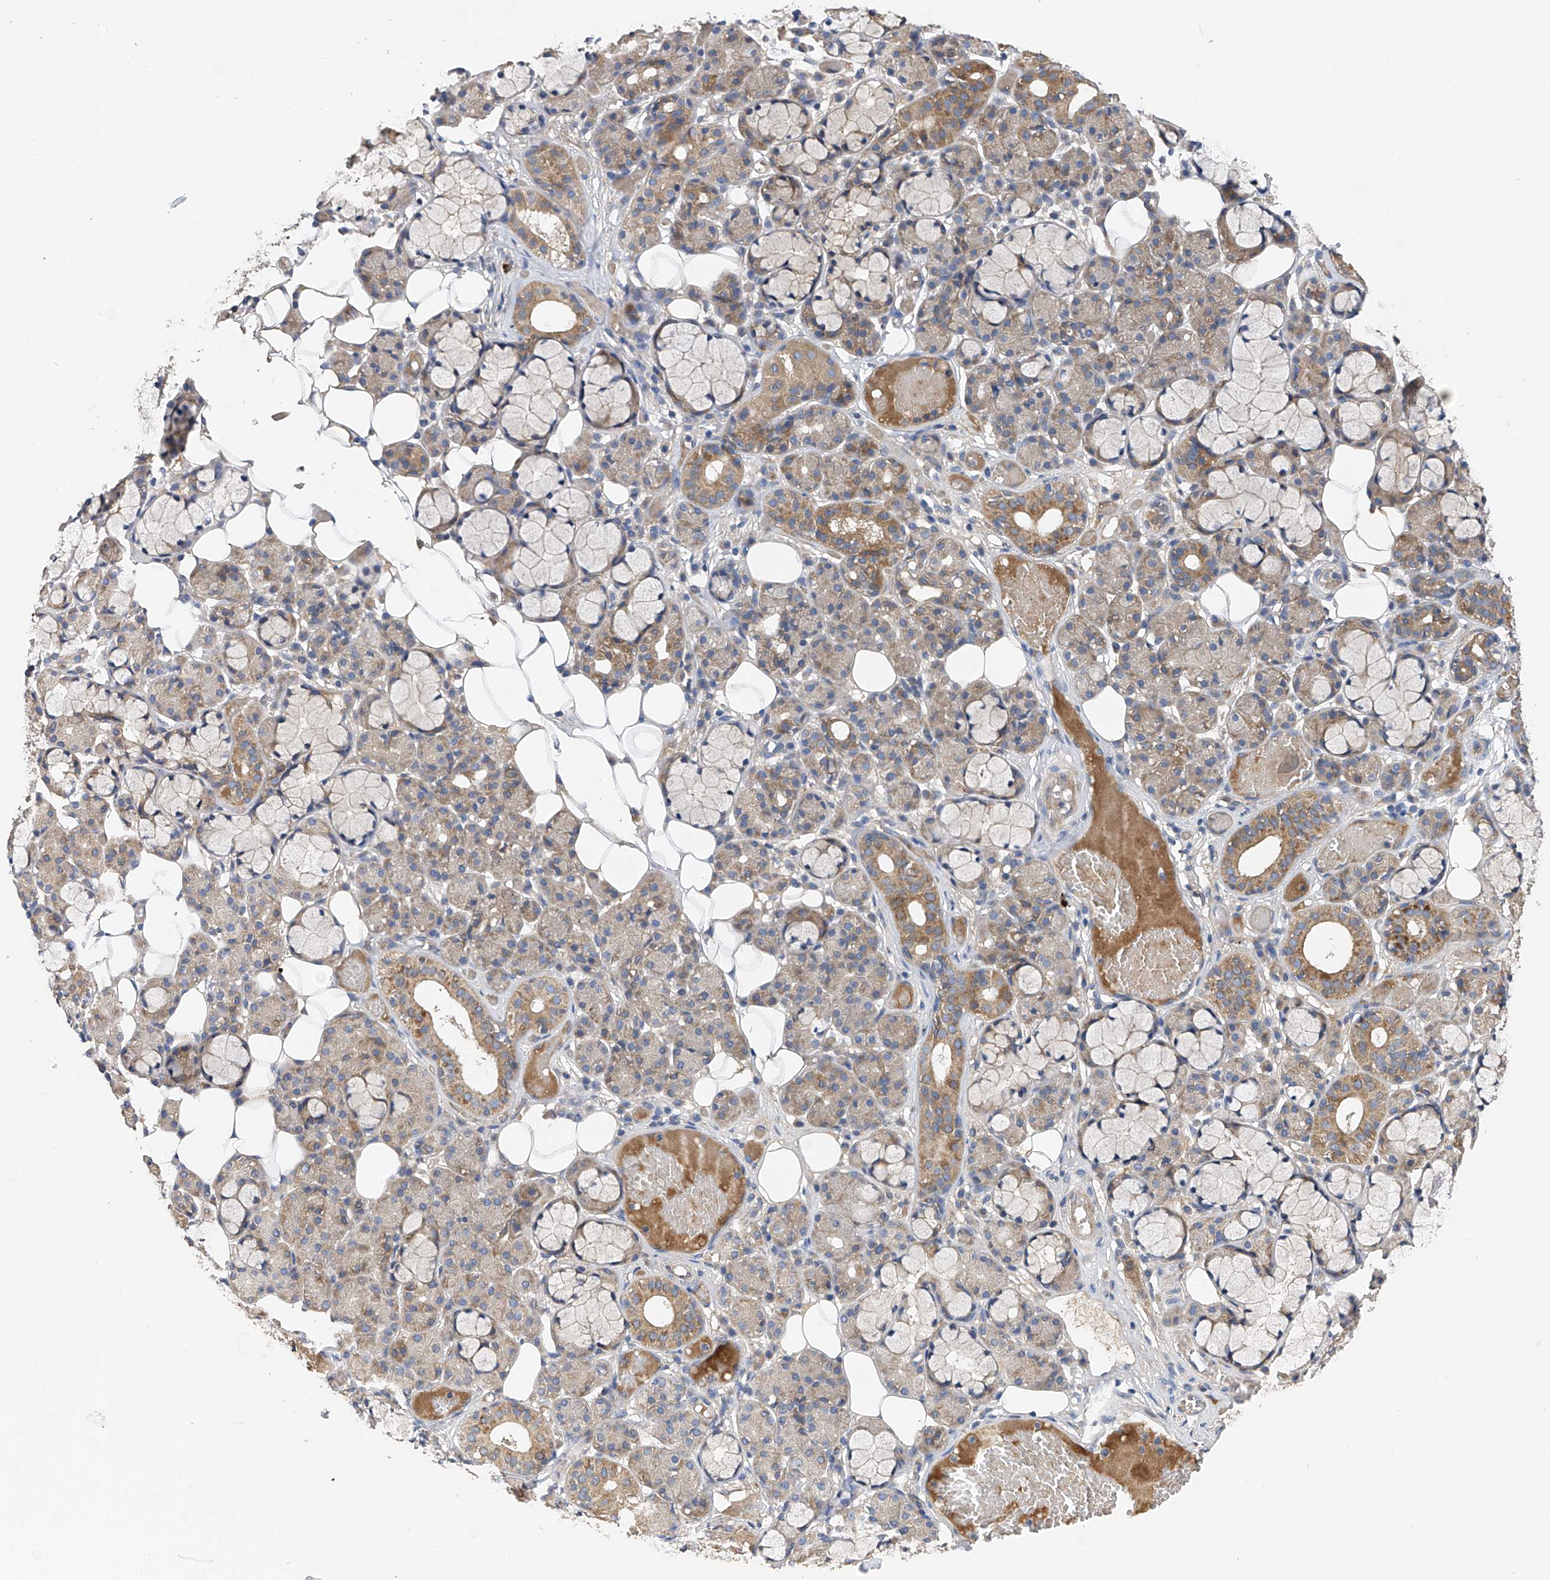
{"staining": {"intensity": "moderate", "quantity": "25%-75%", "location": "cytoplasmic/membranous"}, "tissue": "salivary gland", "cell_type": "Glandular cells", "image_type": "normal", "snomed": [{"axis": "morphology", "description": "Normal tissue, NOS"}, {"axis": "topography", "description": "Salivary gland"}], "caption": "DAB (3,3'-diaminobenzidine) immunohistochemical staining of unremarkable salivary gland reveals moderate cytoplasmic/membranous protein staining in approximately 25%-75% of glandular cells.", "gene": "PTK2", "patient": {"sex": "male", "age": 63}}